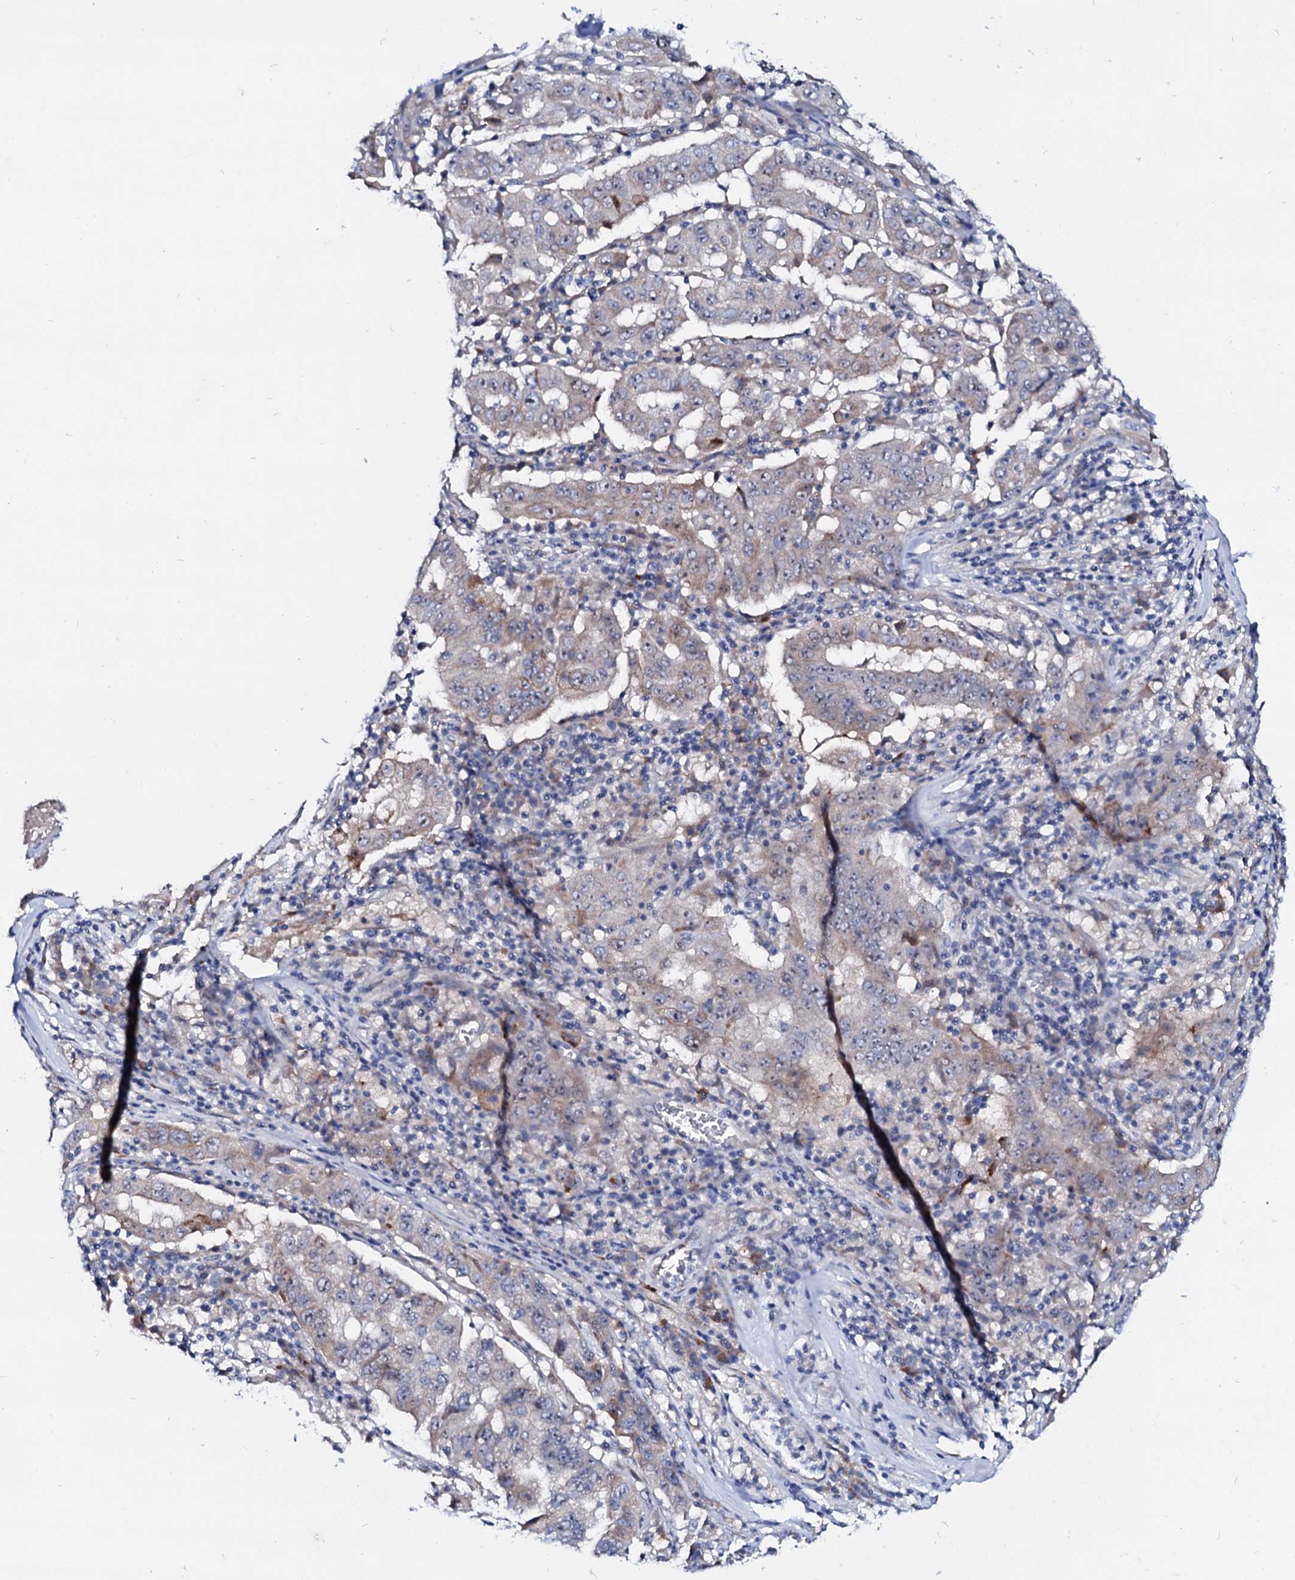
{"staining": {"intensity": "weak", "quantity": "<25%", "location": "cytoplasmic/membranous"}, "tissue": "pancreatic cancer", "cell_type": "Tumor cells", "image_type": "cancer", "snomed": [{"axis": "morphology", "description": "Adenocarcinoma, NOS"}, {"axis": "topography", "description": "Pancreas"}], "caption": "Immunohistochemical staining of pancreatic cancer reveals no significant positivity in tumor cells.", "gene": "BTBD16", "patient": {"sex": "male", "age": 63}}